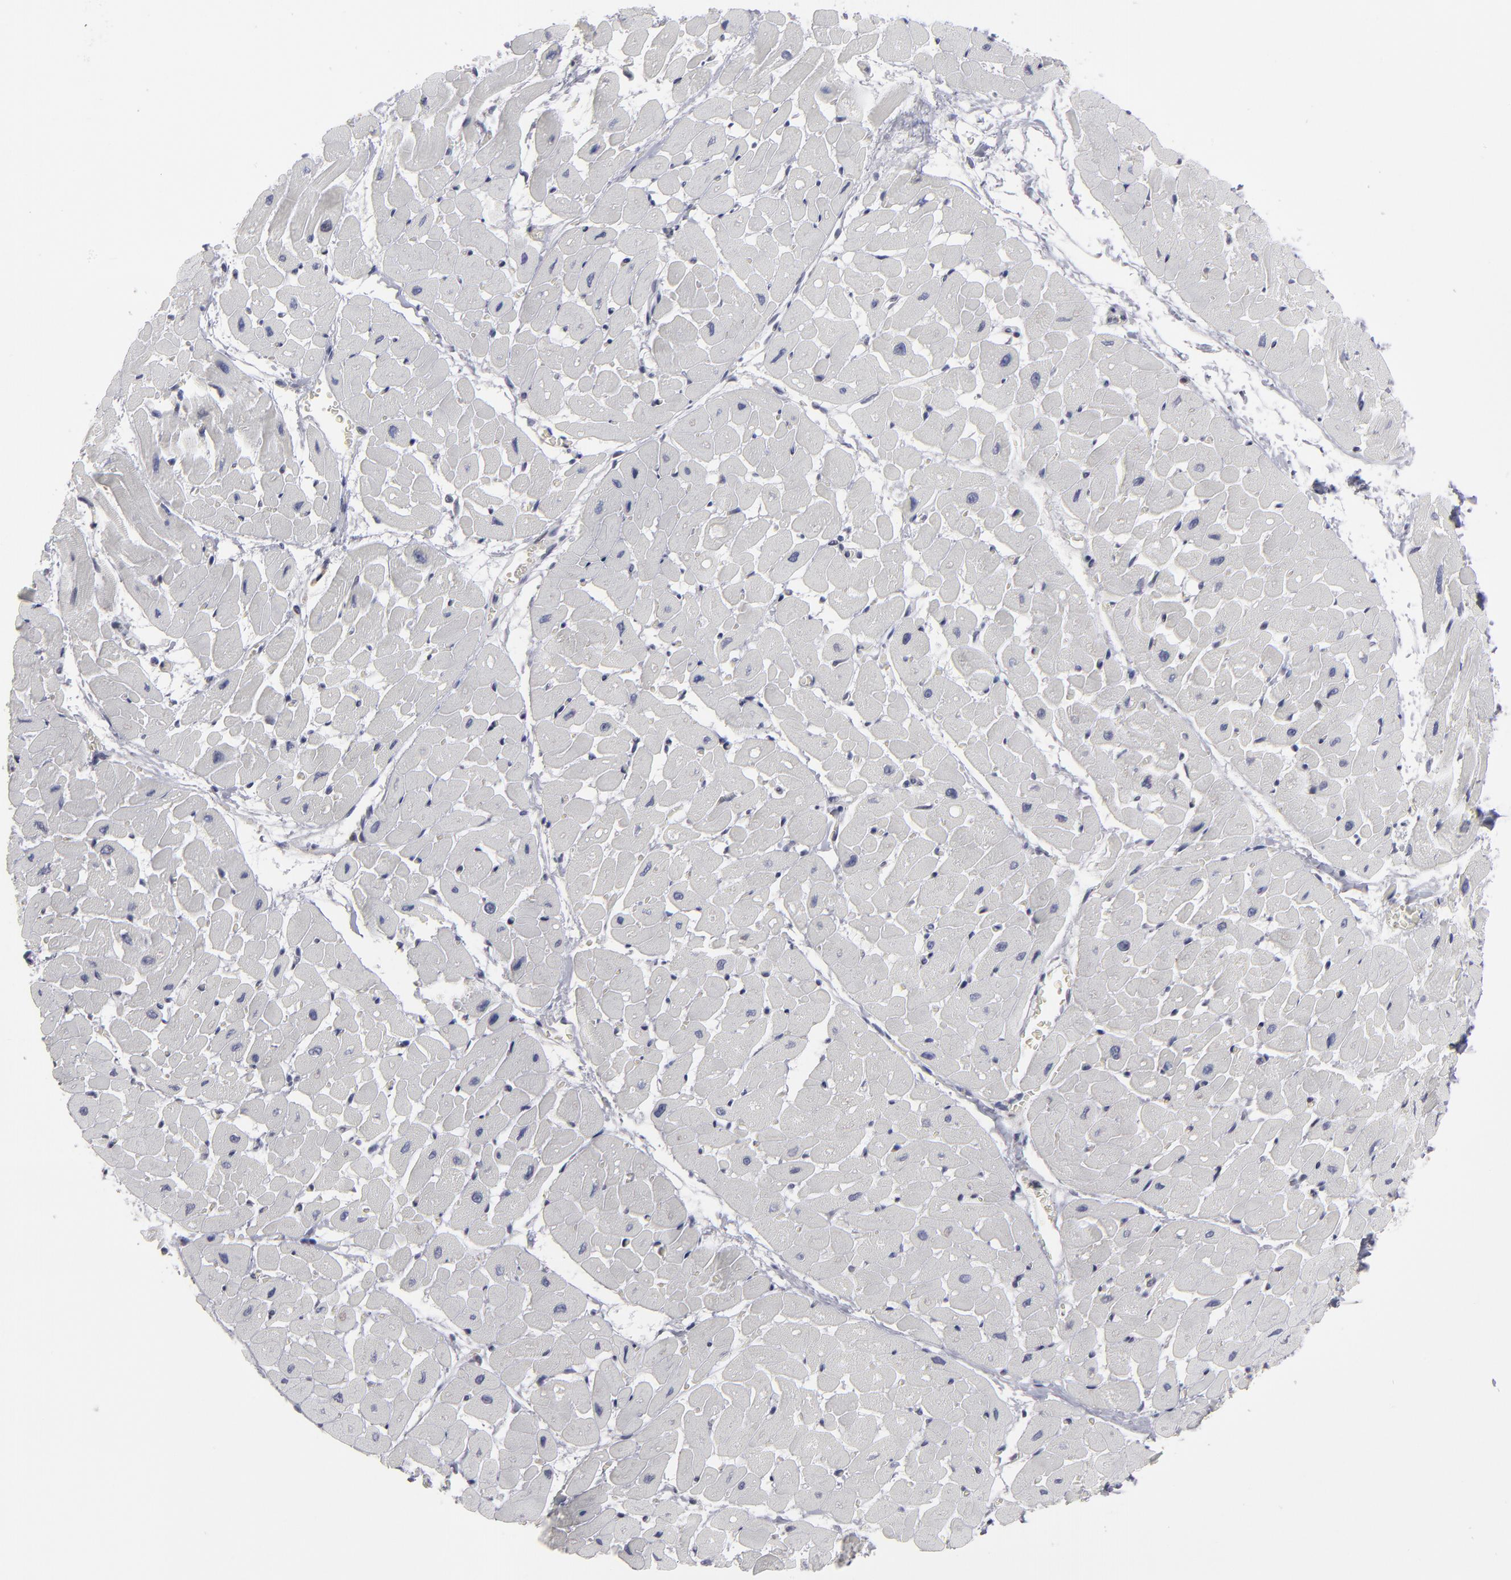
{"staining": {"intensity": "negative", "quantity": "none", "location": "none"}, "tissue": "heart muscle", "cell_type": "Cardiomyocytes", "image_type": "normal", "snomed": [{"axis": "morphology", "description": "Normal tissue, NOS"}, {"axis": "topography", "description": "Heart"}], "caption": "The histopathology image reveals no significant positivity in cardiomyocytes of heart muscle.", "gene": "ODF2", "patient": {"sex": "male", "age": 45}}